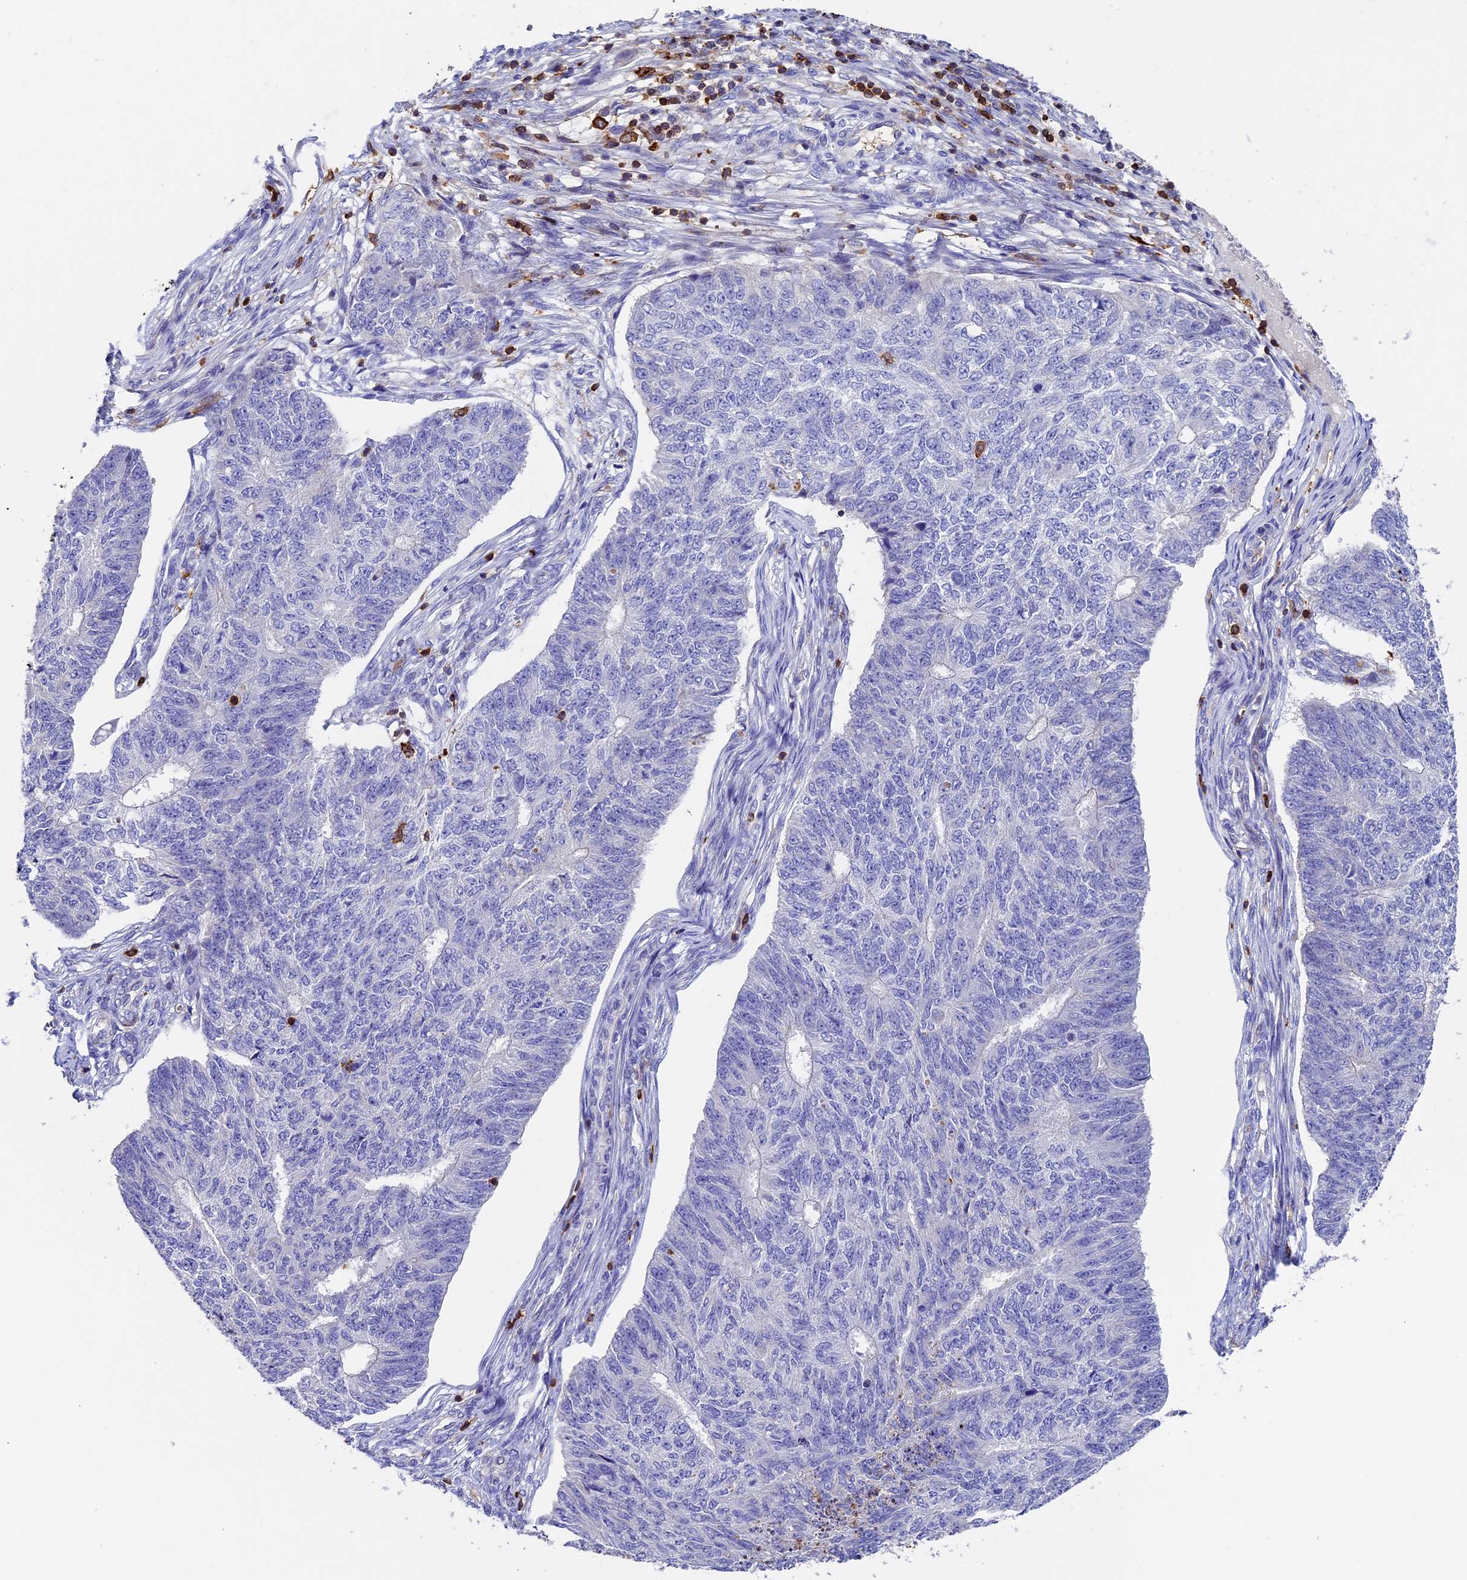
{"staining": {"intensity": "negative", "quantity": "none", "location": "none"}, "tissue": "endometrial cancer", "cell_type": "Tumor cells", "image_type": "cancer", "snomed": [{"axis": "morphology", "description": "Adenocarcinoma, NOS"}, {"axis": "topography", "description": "Endometrium"}], "caption": "Immunohistochemistry photomicrograph of neoplastic tissue: human endometrial cancer stained with DAB (3,3'-diaminobenzidine) displays no significant protein positivity in tumor cells.", "gene": "ADAT1", "patient": {"sex": "female", "age": 32}}